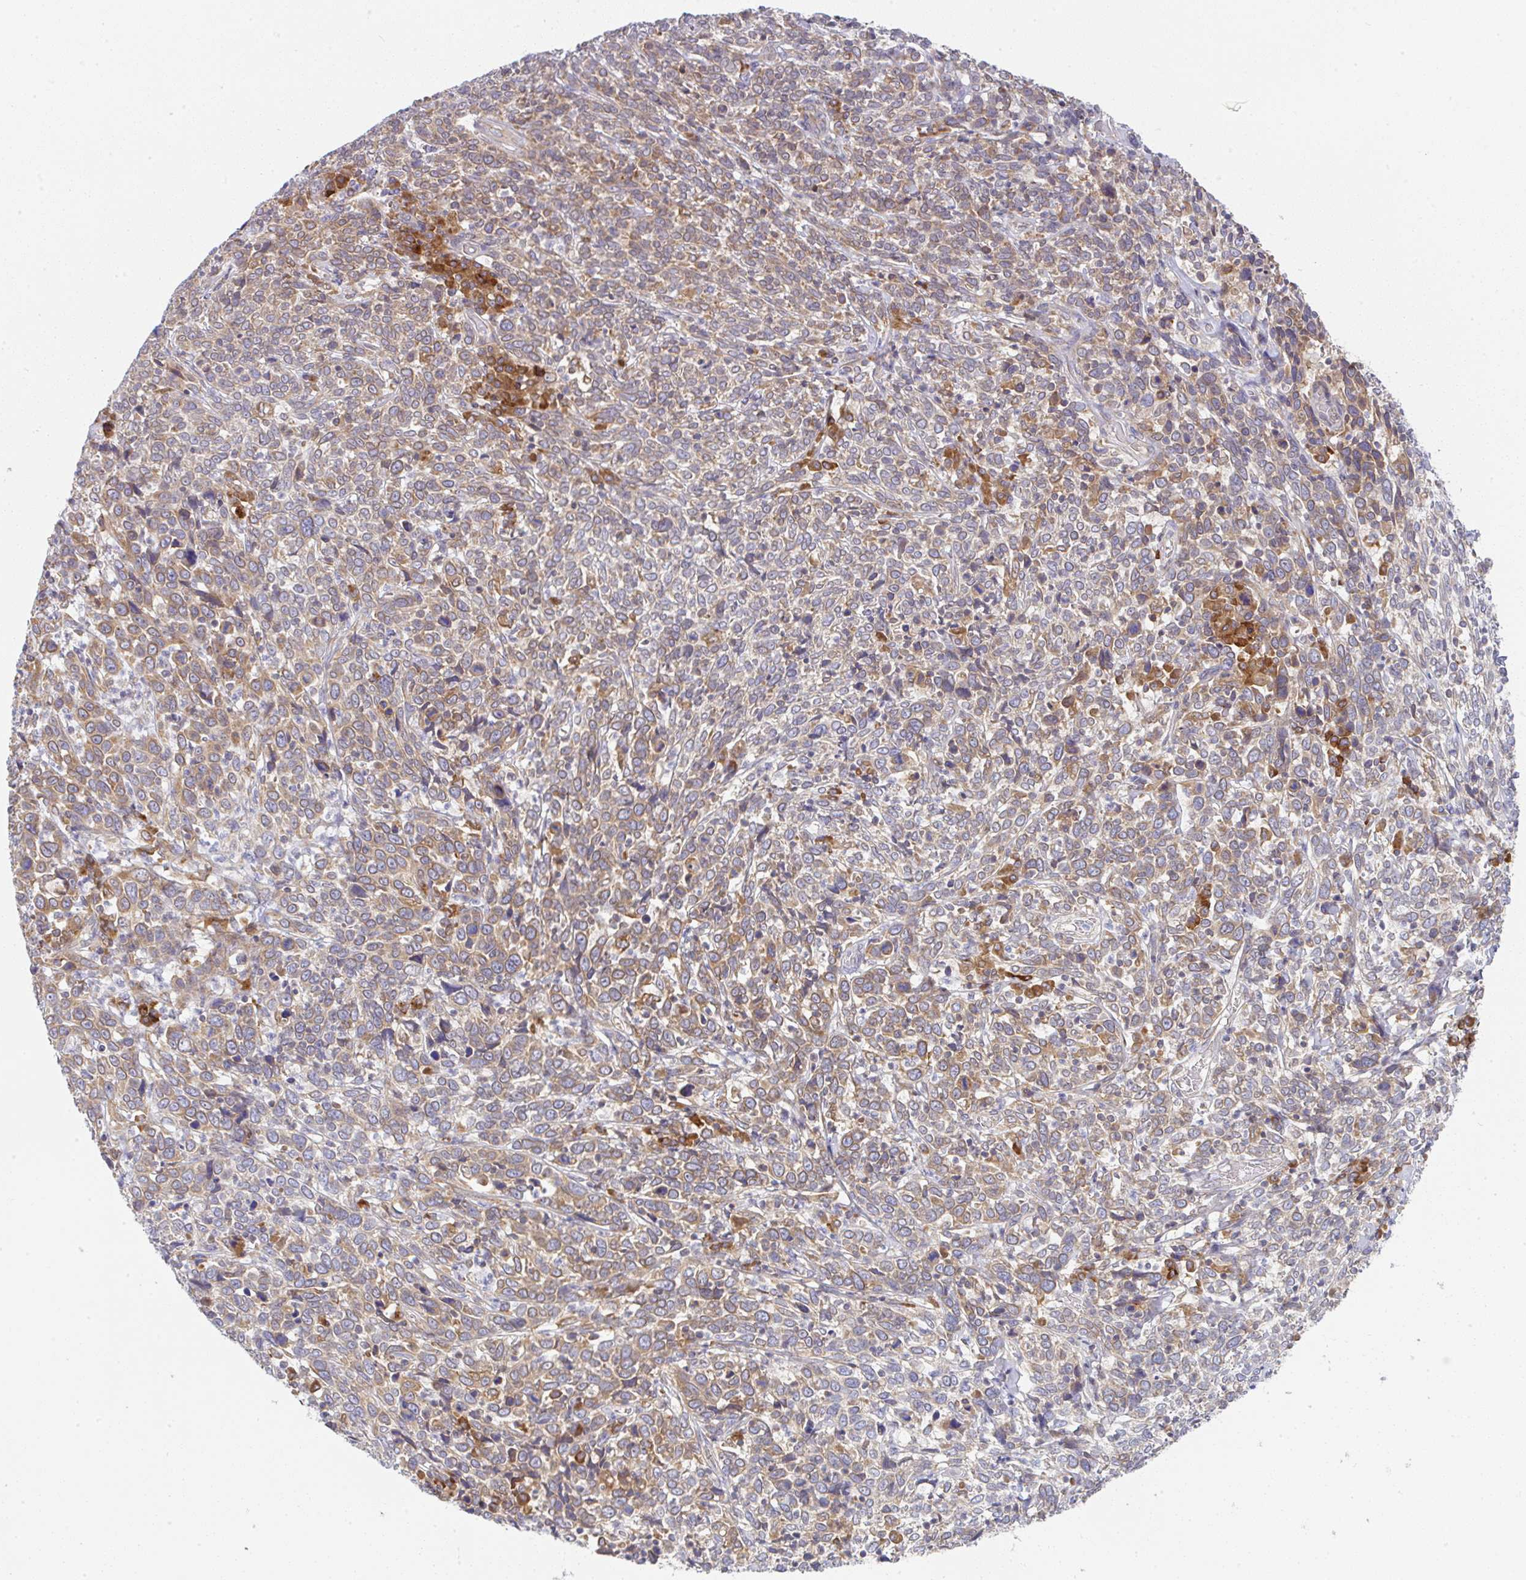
{"staining": {"intensity": "moderate", "quantity": "25%-75%", "location": "cytoplasmic/membranous"}, "tissue": "cervical cancer", "cell_type": "Tumor cells", "image_type": "cancer", "snomed": [{"axis": "morphology", "description": "Squamous cell carcinoma, NOS"}, {"axis": "topography", "description": "Cervix"}], "caption": "The micrograph reveals staining of squamous cell carcinoma (cervical), revealing moderate cytoplasmic/membranous protein staining (brown color) within tumor cells. The staining is performed using DAB brown chromogen to label protein expression. The nuclei are counter-stained blue using hematoxylin.", "gene": "DERL2", "patient": {"sex": "female", "age": 46}}